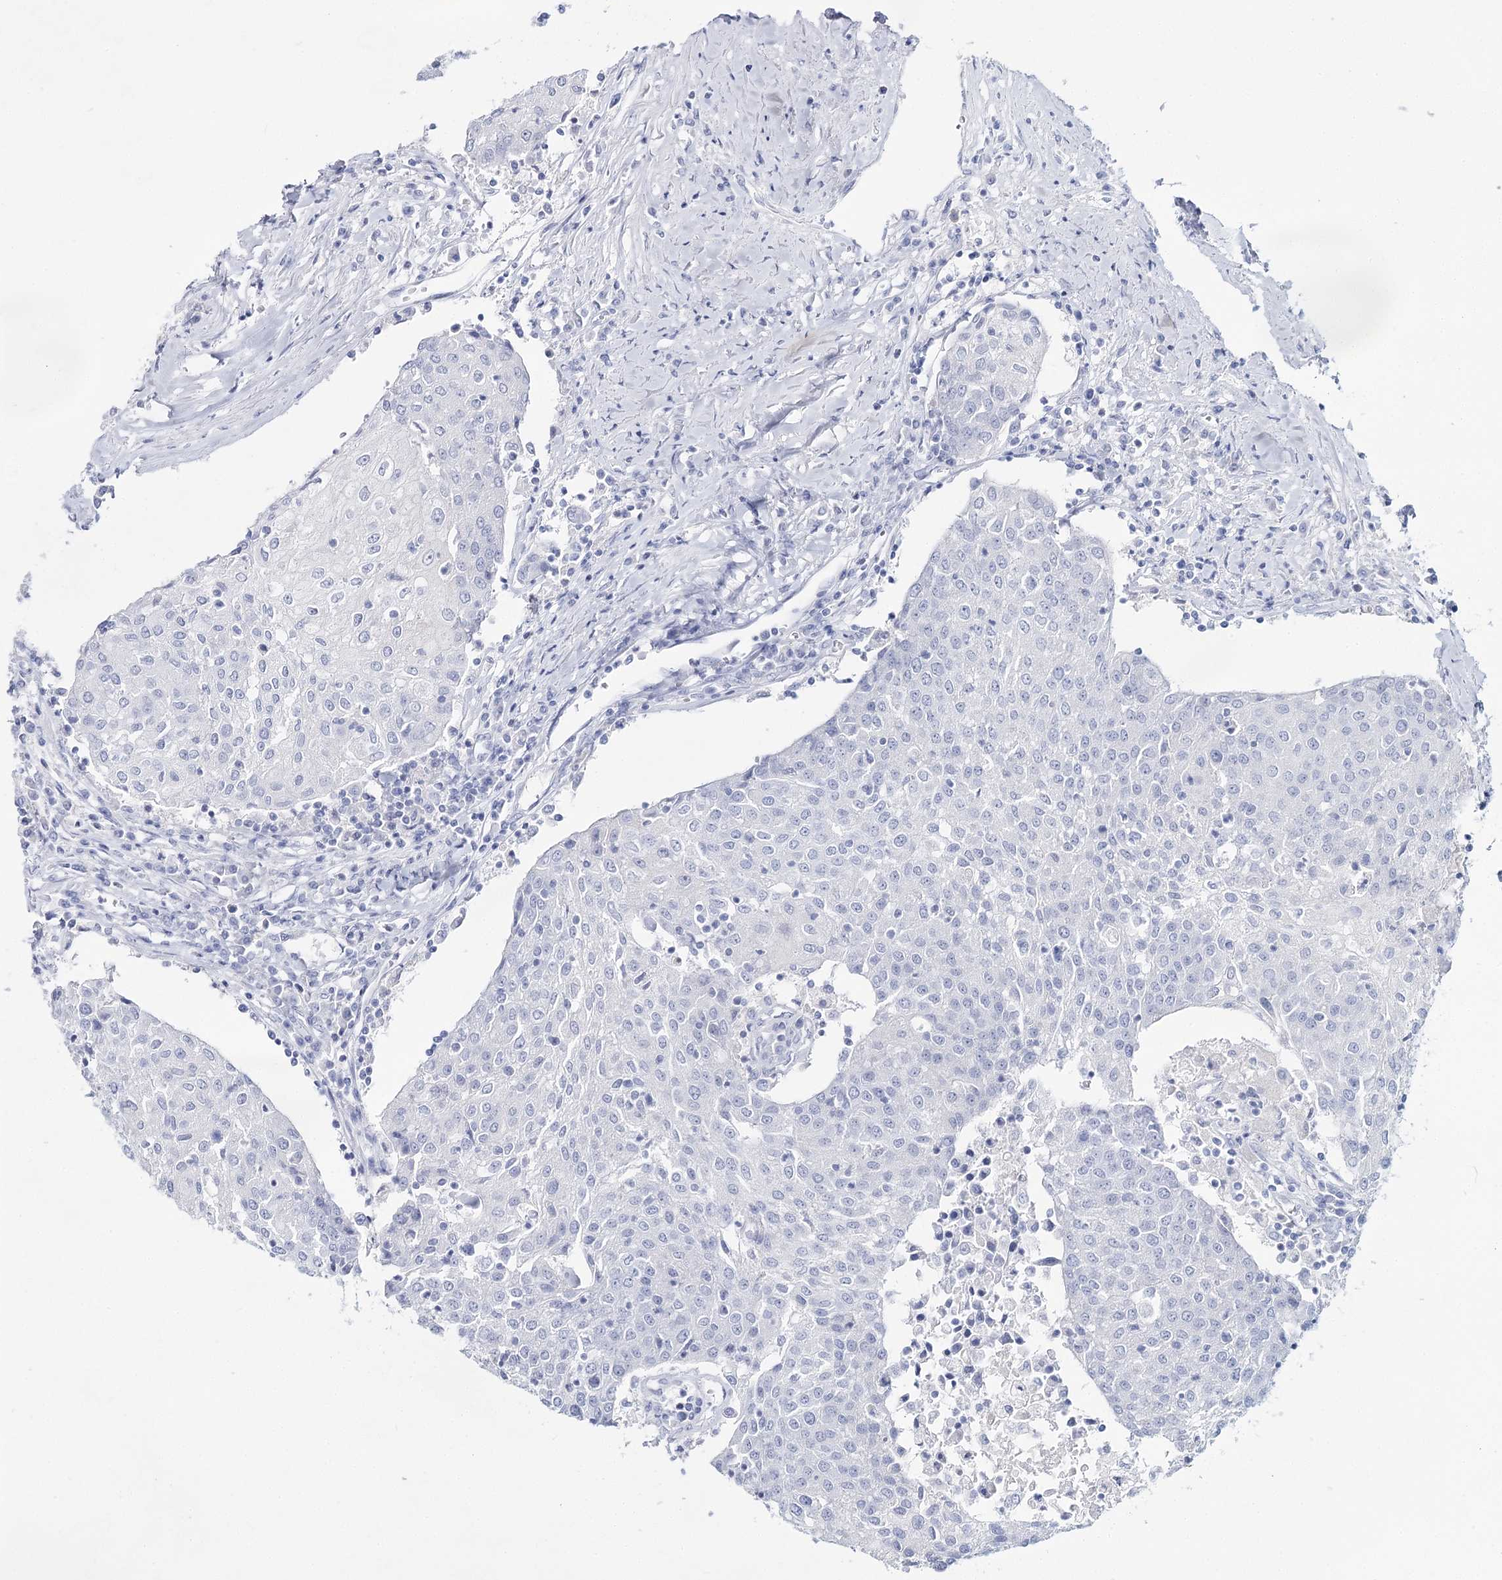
{"staining": {"intensity": "negative", "quantity": "none", "location": "none"}, "tissue": "urothelial cancer", "cell_type": "Tumor cells", "image_type": "cancer", "snomed": [{"axis": "morphology", "description": "Urothelial carcinoma, High grade"}, {"axis": "topography", "description": "Urinary bladder"}], "caption": "Tumor cells are negative for protein expression in human urothelial carcinoma (high-grade).", "gene": "SLC17A2", "patient": {"sex": "female", "age": 85}}